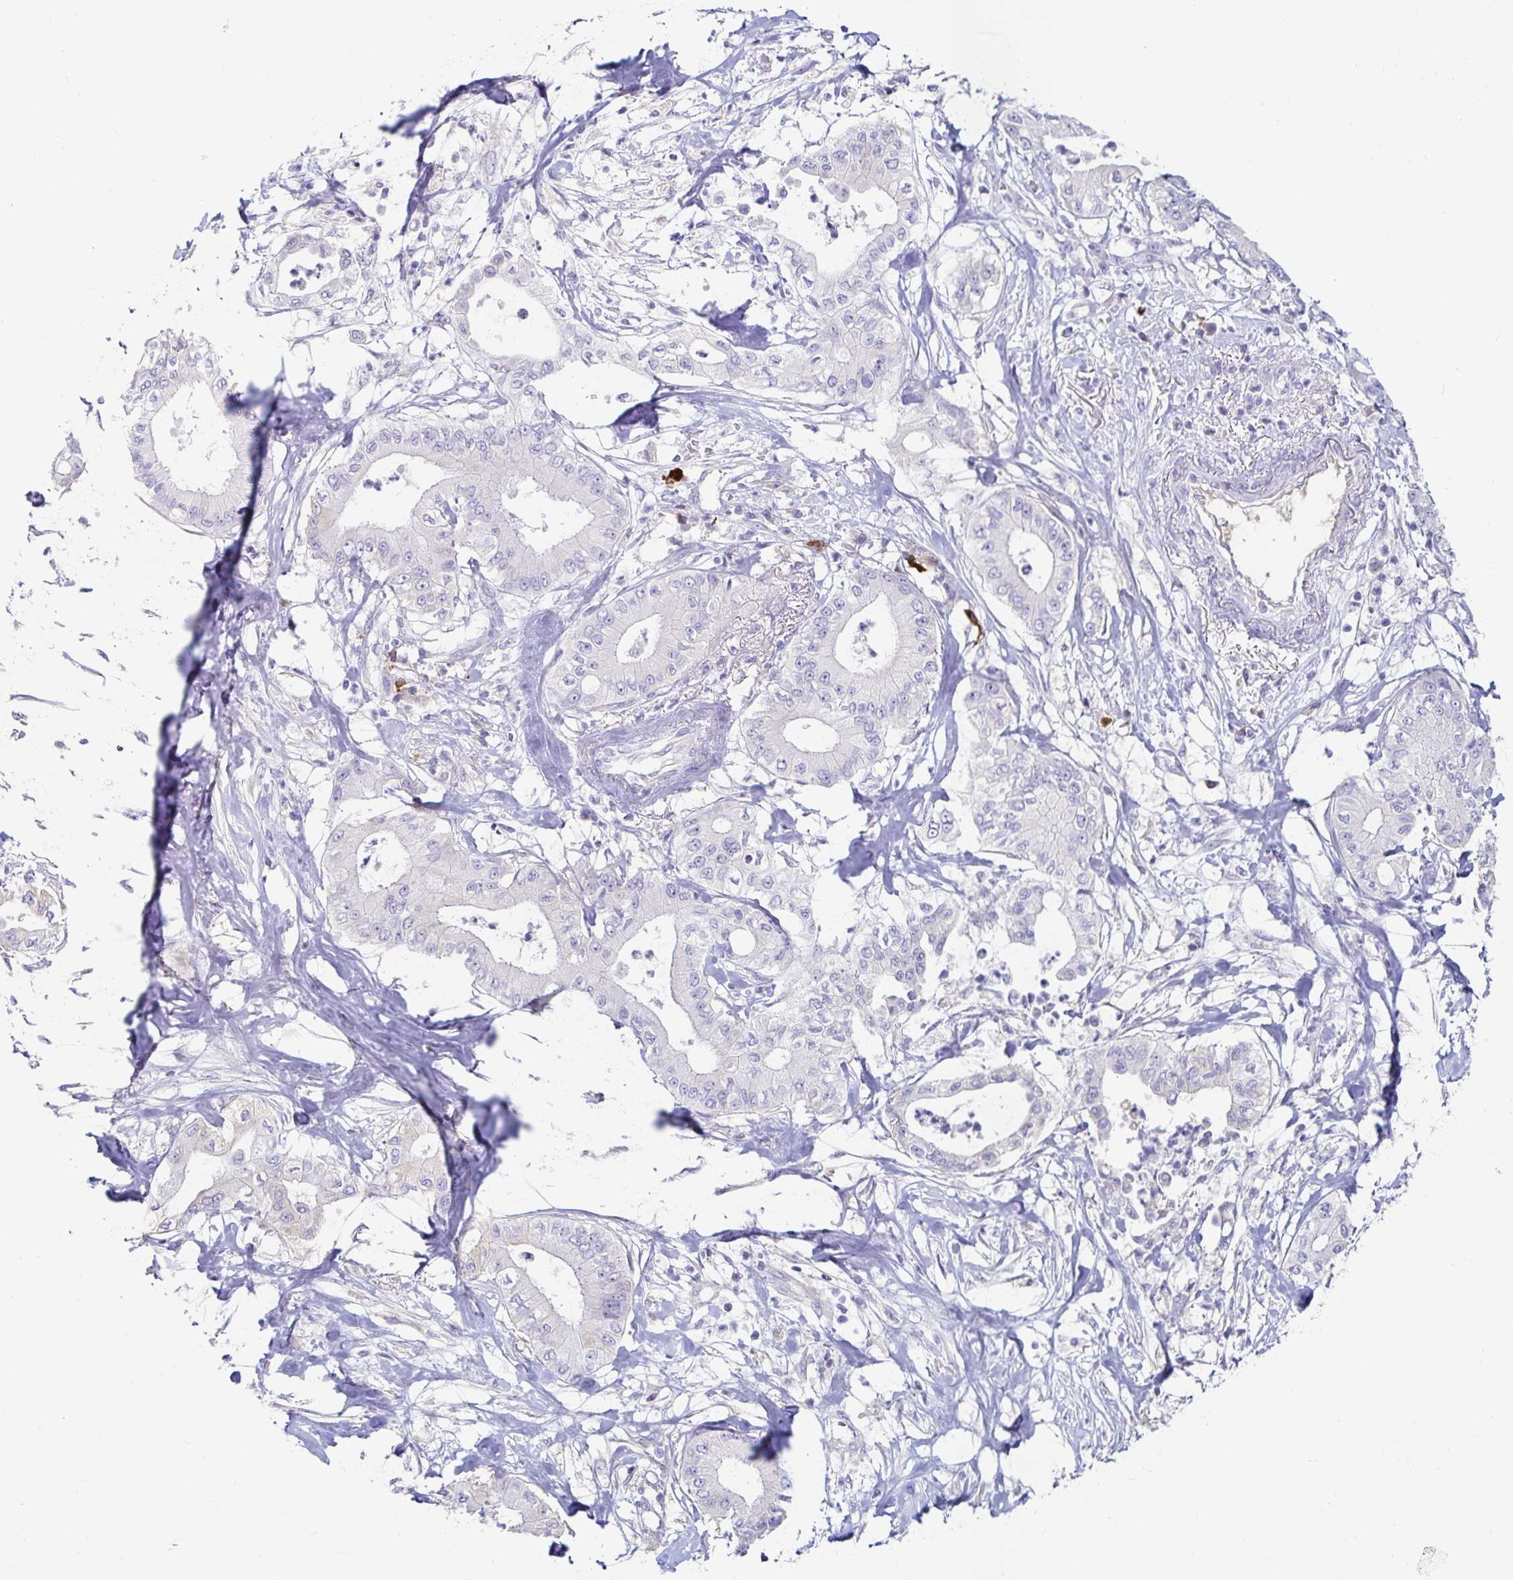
{"staining": {"intensity": "negative", "quantity": "none", "location": "none"}, "tissue": "pancreatic cancer", "cell_type": "Tumor cells", "image_type": "cancer", "snomed": [{"axis": "morphology", "description": "Adenocarcinoma, NOS"}, {"axis": "topography", "description": "Pancreas"}], "caption": "This is an immunohistochemistry (IHC) histopathology image of human pancreatic adenocarcinoma. There is no expression in tumor cells.", "gene": "C4orf17", "patient": {"sex": "male", "age": 71}}